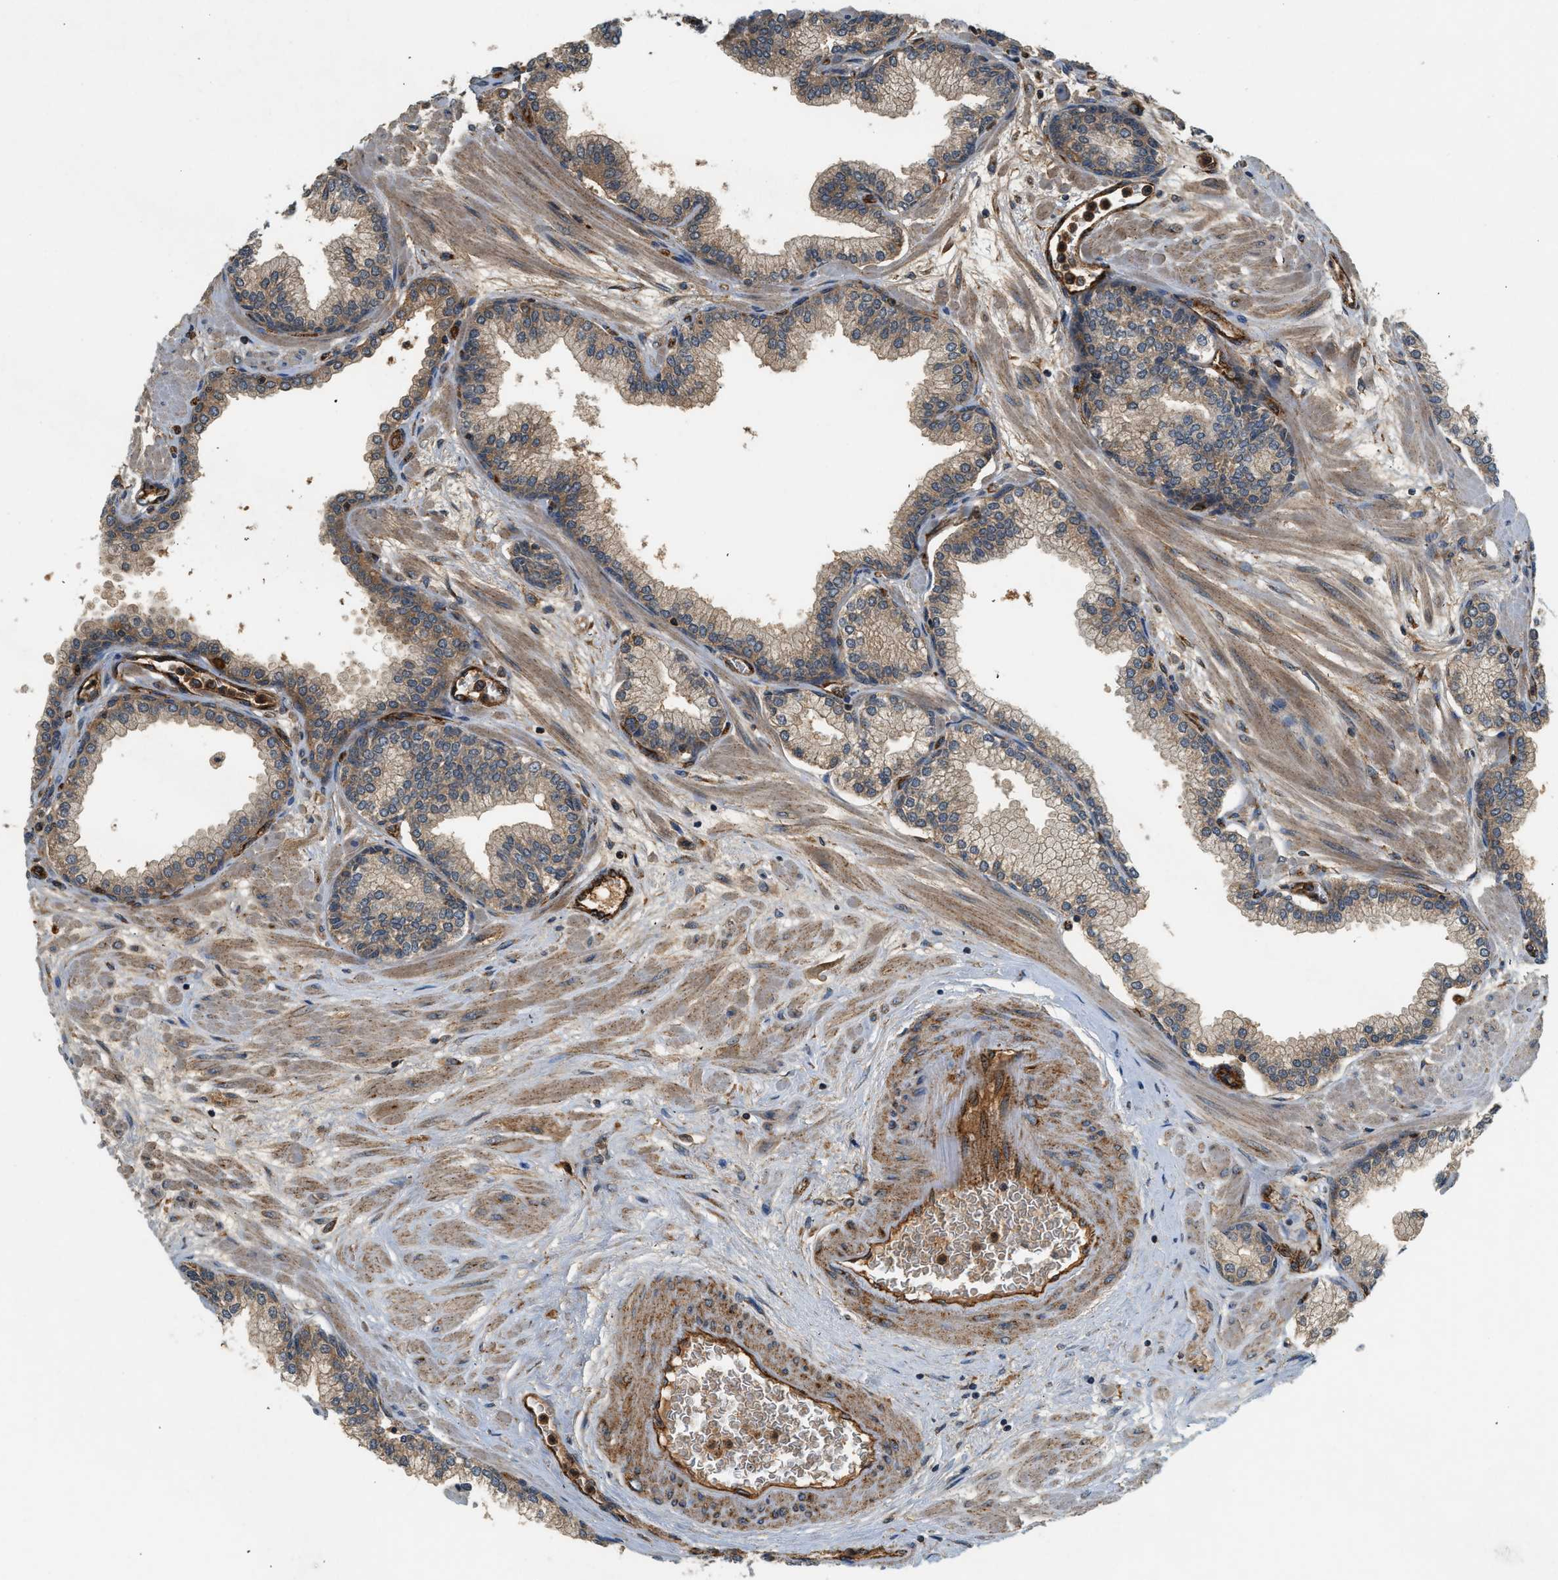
{"staining": {"intensity": "moderate", "quantity": ">75%", "location": "cytoplasmic/membranous"}, "tissue": "prostate", "cell_type": "Glandular cells", "image_type": "normal", "snomed": [{"axis": "morphology", "description": "Normal tissue, NOS"}, {"axis": "morphology", "description": "Urothelial carcinoma, Low grade"}, {"axis": "topography", "description": "Urinary bladder"}, {"axis": "topography", "description": "Prostate"}], "caption": "This photomicrograph demonstrates immunohistochemistry (IHC) staining of normal prostate, with medium moderate cytoplasmic/membranous expression in about >75% of glandular cells.", "gene": "HIP1", "patient": {"sex": "male", "age": 60}}